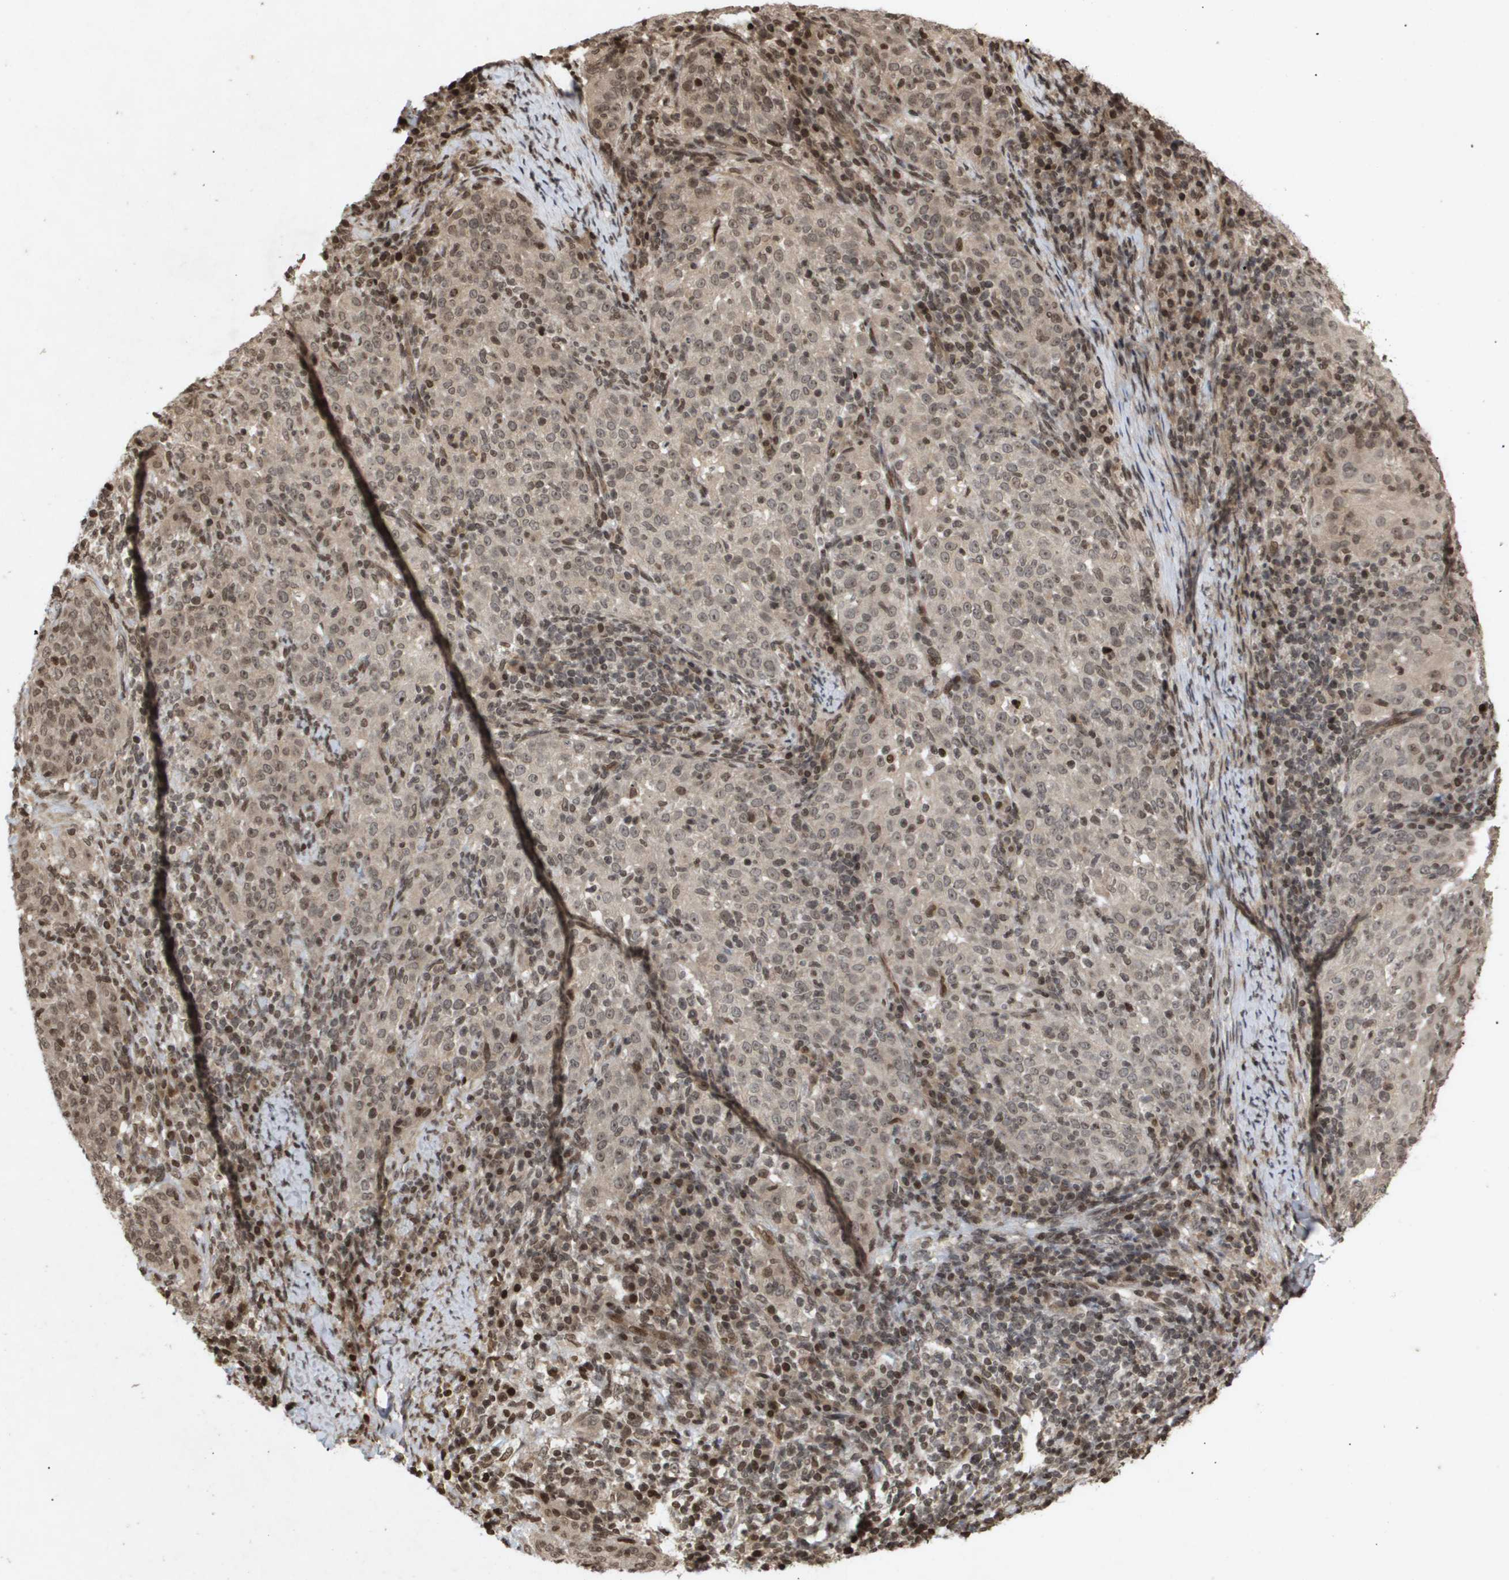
{"staining": {"intensity": "moderate", "quantity": ">75%", "location": "cytoplasmic/membranous,nuclear"}, "tissue": "cervical cancer", "cell_type": "Tumor cells", "image_type": "cancer", "snomed": [{"axis": "morphology", "description": "Squamous cell carcinoma, NOS"}, {"axis": "topography", "description": "Cervix"}], "caption": "Protein staining displays moderate cytoplasmic/membranous and nuclear expression in approximately >75% of tumor cells in squamous cell carcinoma (cervical).", "gene": "HSPA6", "patient": {"sex": "female", "age": 51}}